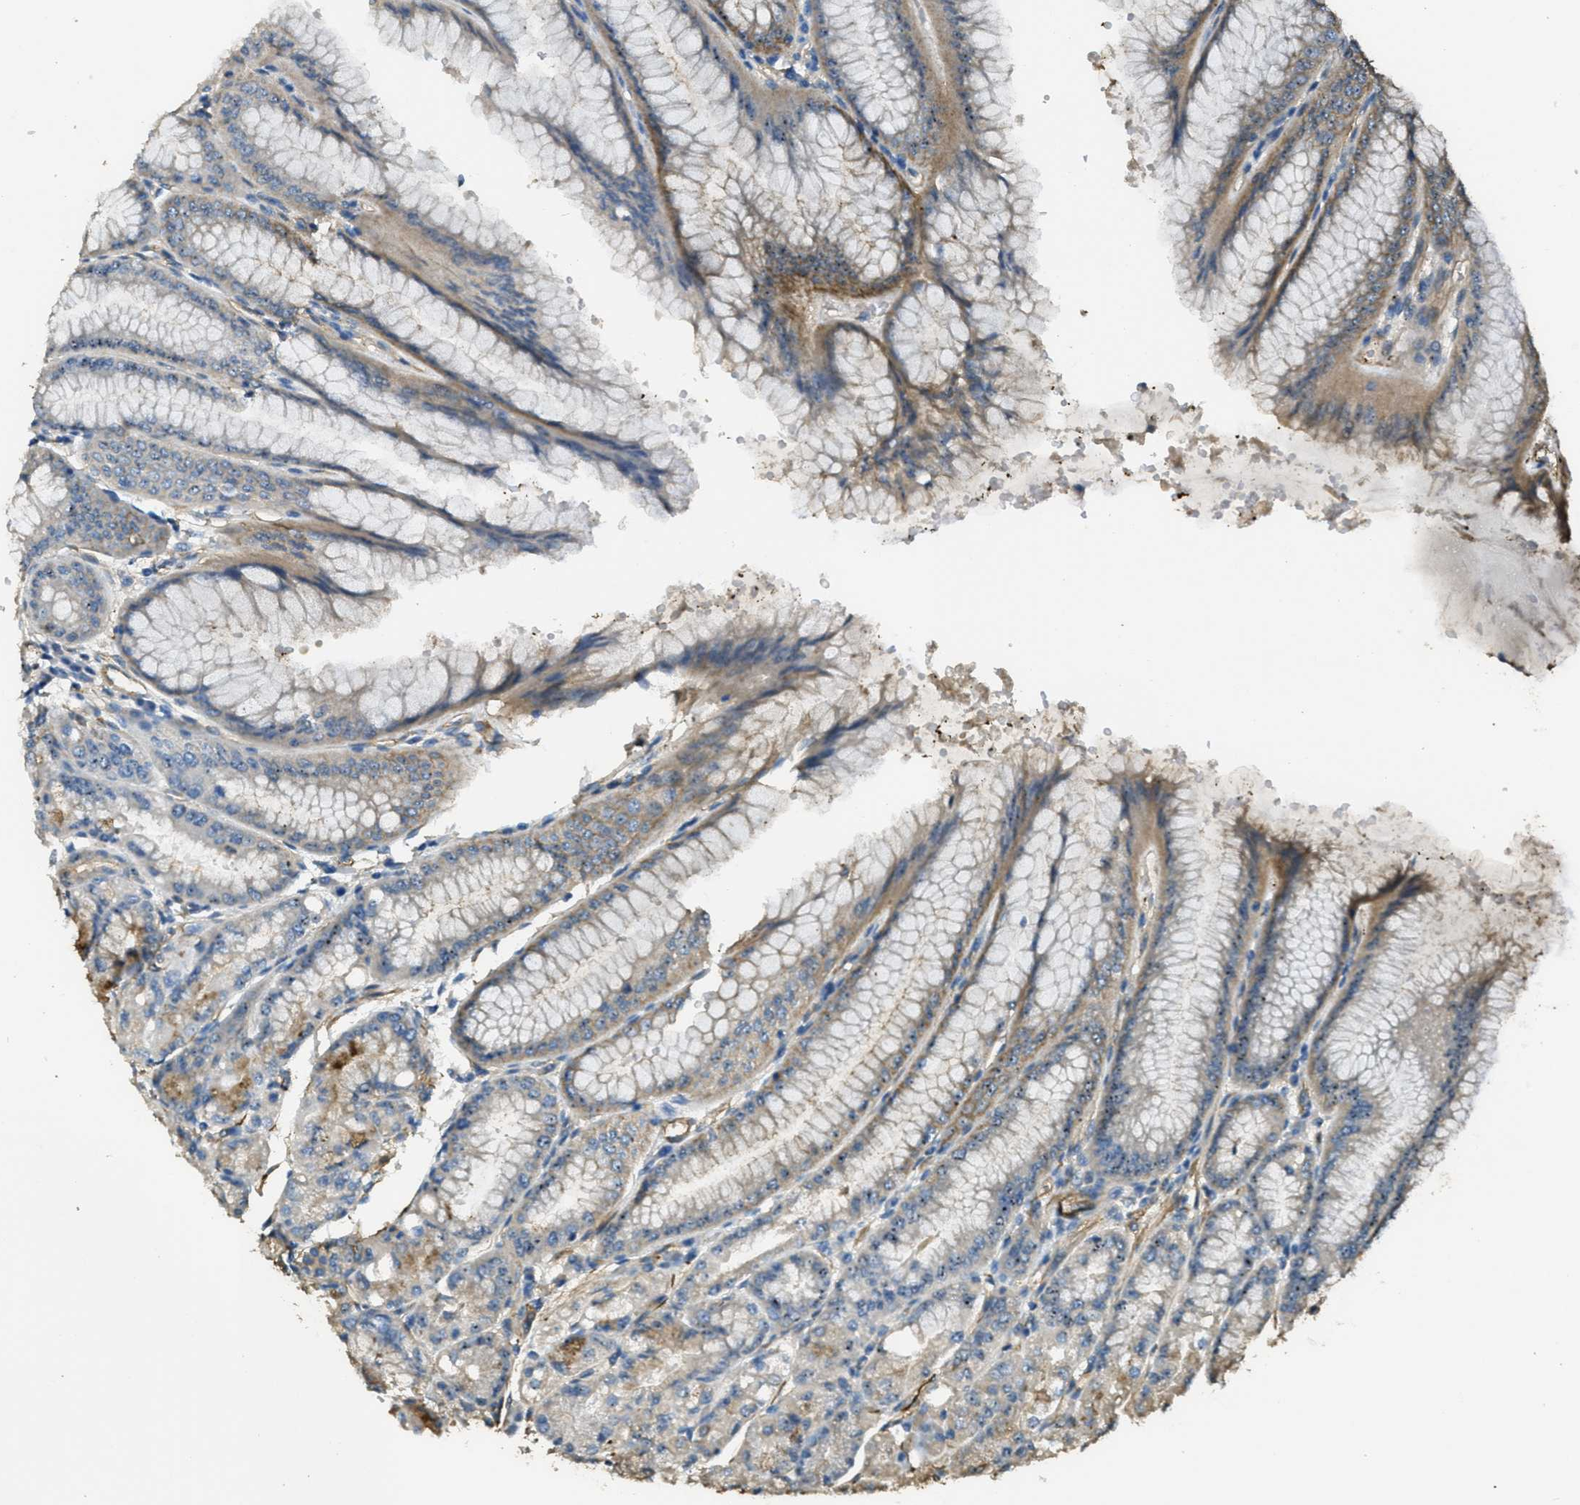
{"staining": {"intensity": "weak", "quantity": "25%-75%", "location": "cytoplasmic/membranous,nuclear"}, "tissue": "stomach", "cell_type": "Glandular cells", "image_type": "normal", "snomed": [{"axis": "morphology", "description": "Normal tissue, NOS"}, {"axis": "topography", "description": "Stomach, lower"}], "caption": "Brown immunohistochemical staining in normal human stomach reveals weak cytoplasmic/membranous,nuclear expression in approximately 25%-75% of glandular cells.", "gene": "OSMR", "patient": {"sex": "male", "age": 71}}